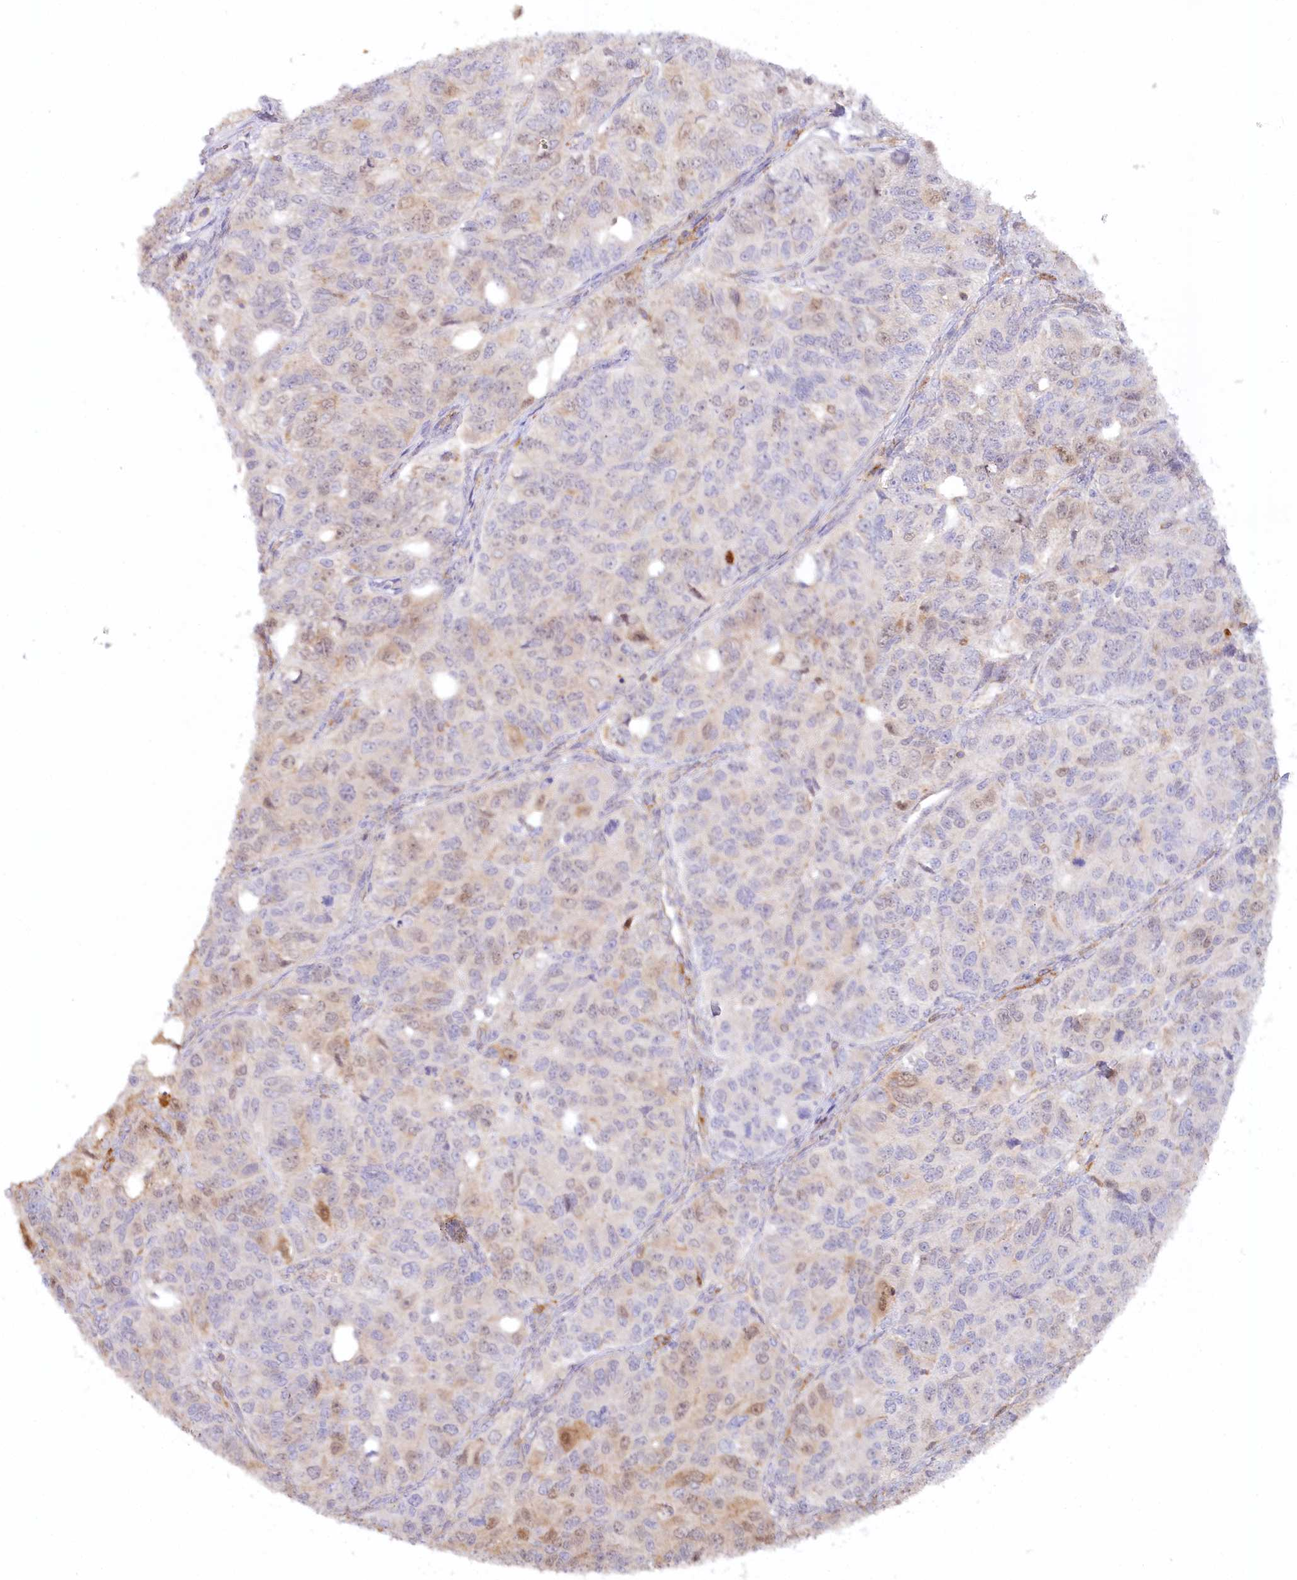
{"staining": {"intensity": "moderate", "quantity": "25%-75%", "location": "cytoplasmic/membranous"}, "tissue": "ovarian cancer", "cell_type": "Tumor cells", "image_type": "cancer", "snomed": [{"axis": "morphology", "description": "Carcinoma, endometroid"}, {"axis": "topography", "description": "Ovary"}], "caption": "A brown stain highlights moderate cytoplasmic/membranous positivity of a protein in human ovarian cancer (endometroid carcinoma) tumor cells.", "gene": "GBE1", "patient": {"sex": "female", "age": 51}}